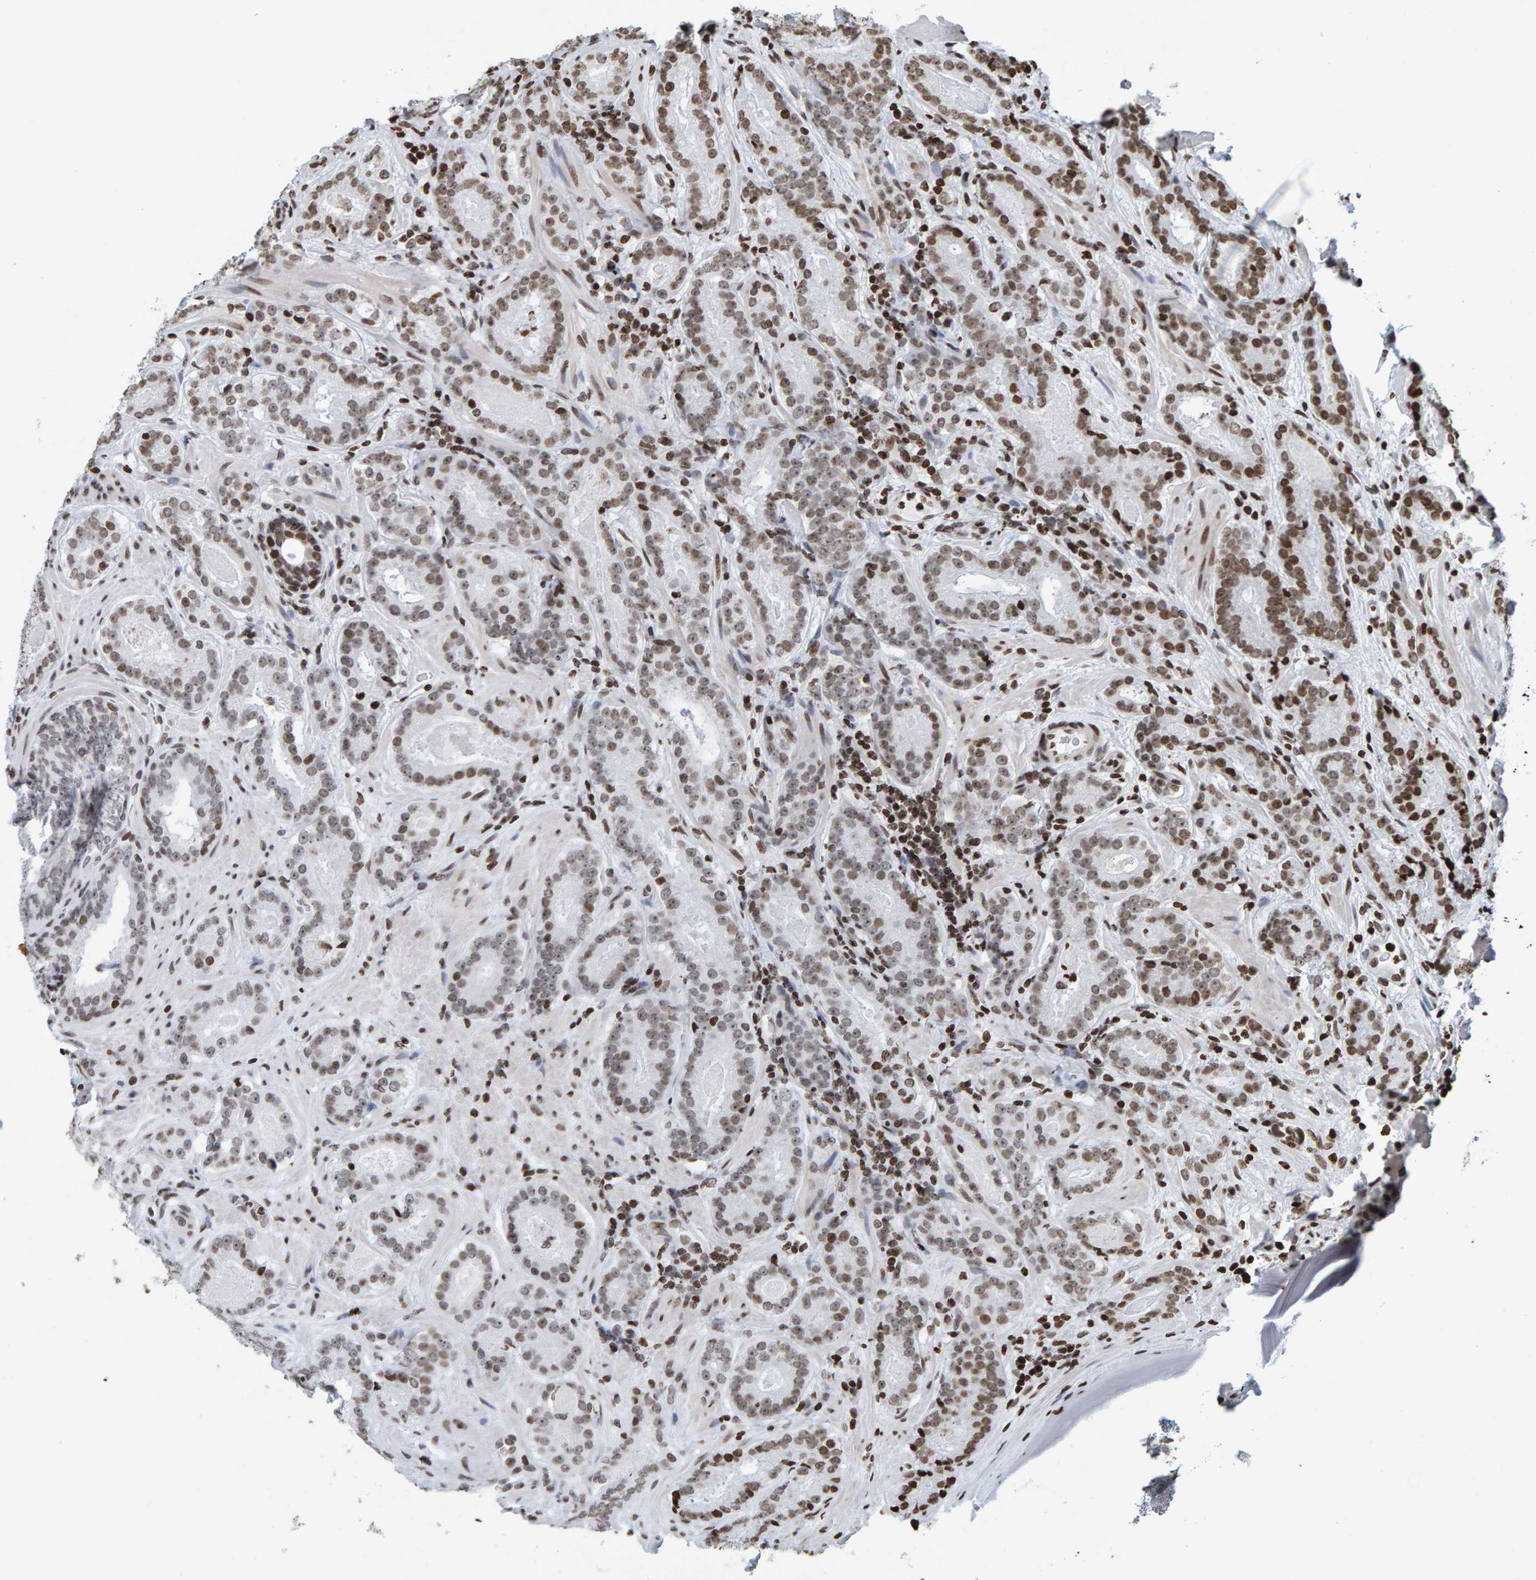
{"staining": {"intensity": "moderate", "quantity": "25%-75%", "location": "nuclear"}, "tissue": "prostate cancer", "cell_type": "Tumor cells", "image_type": "cancer", "snomed": [{"axis": "morphology", "description": "Adenocarcinoma, Low grade"}, {"axis": "topography", "description": "Prostate"}], "caption": "Immunohistochemistry (IHC) micrograph of prostate cancer stained for a protein (brown), which displays medium levels of moderate nuclear expression in approximately 25%-75% of tumor cells.", "gene": "BRF2", "patient": {"sex": "male", "age": 69}}